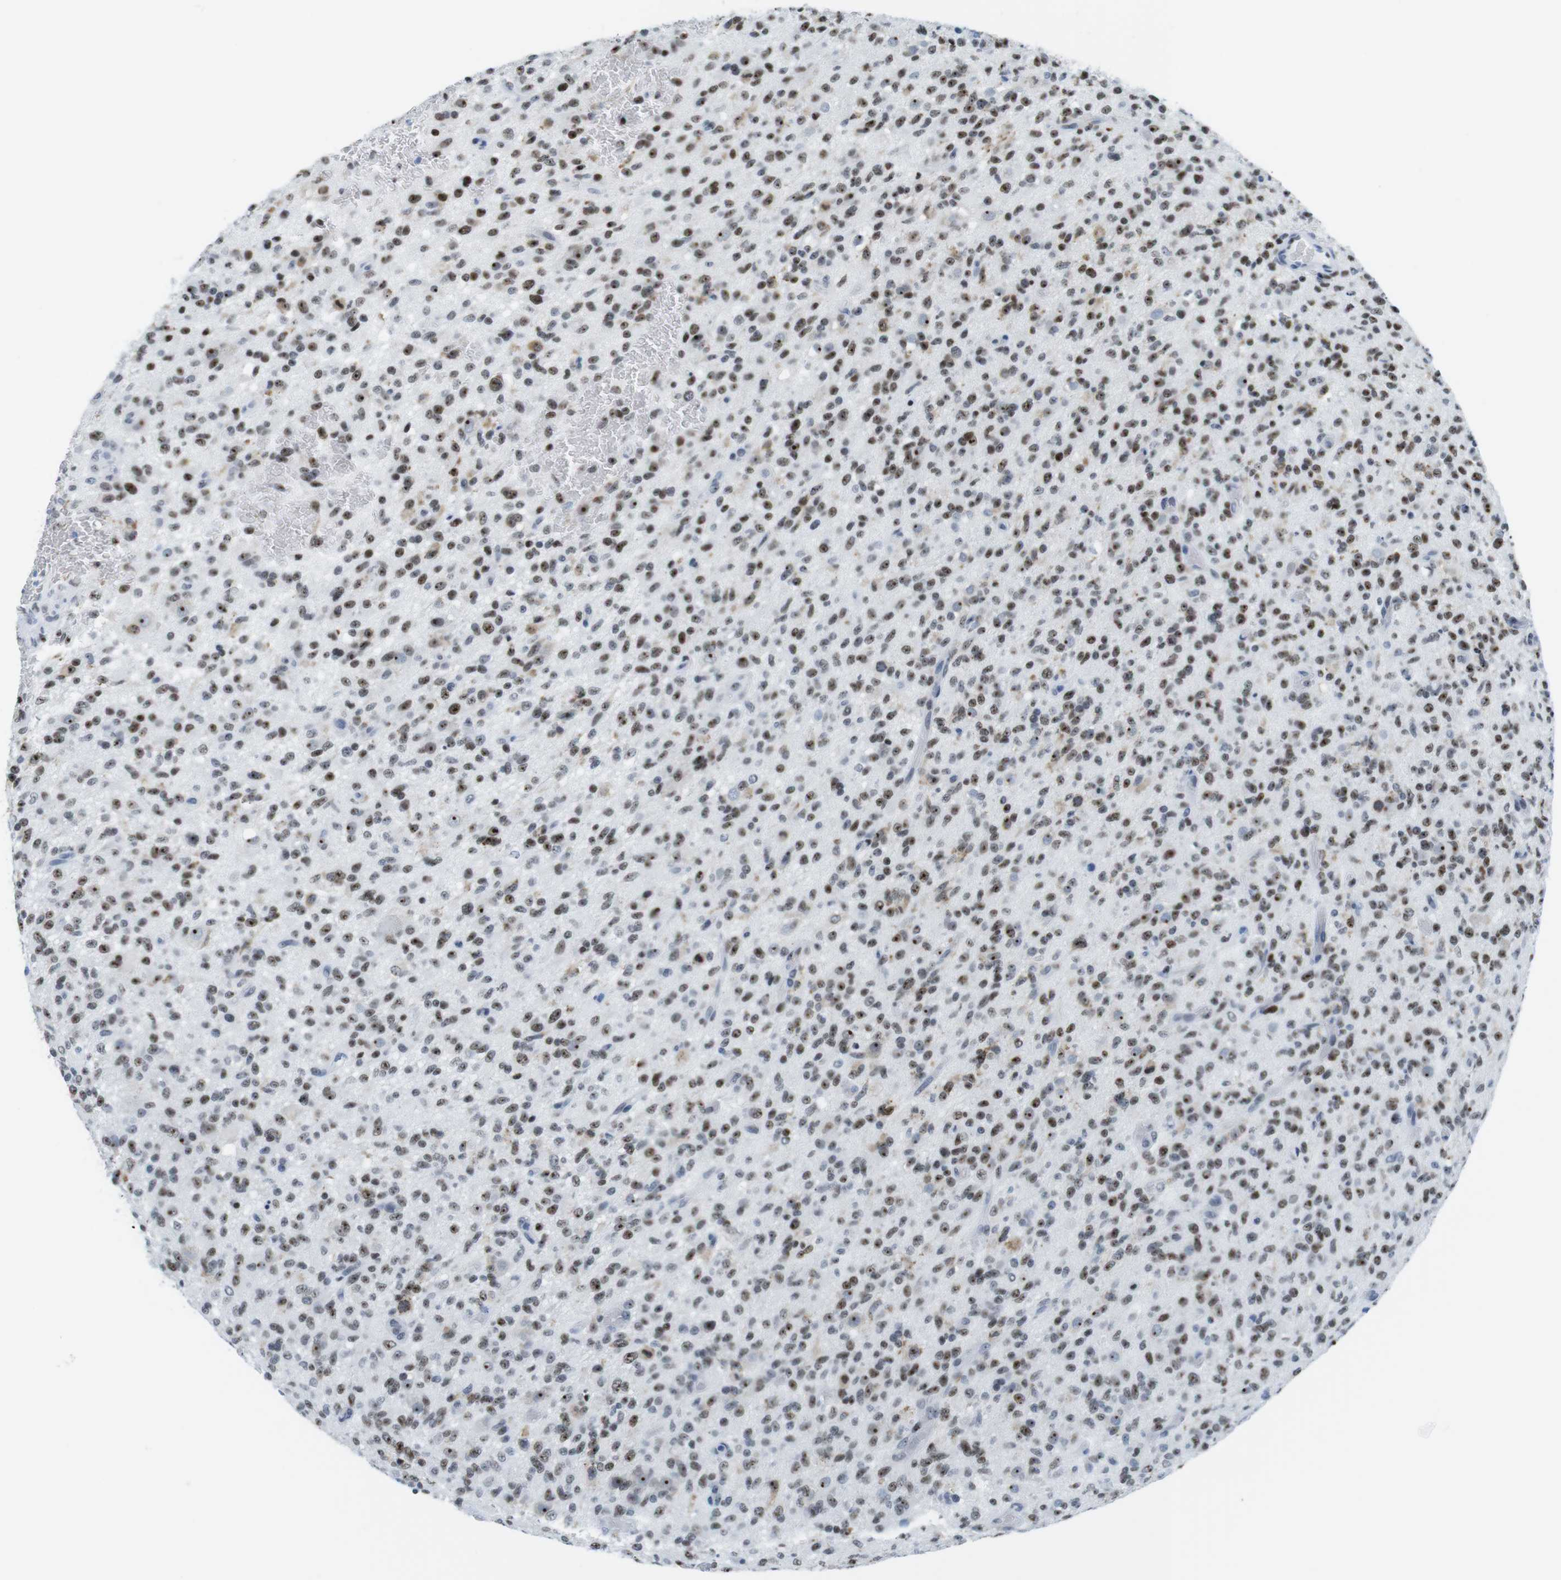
{"staining": {"intensity": "strong", "quantity": ">75%", "location": "nuclear"}, "tissue": "glioma", "cell_type": "Tumor cells", "image_type": "cancer", "snomed": [{"axis": "morphology", "description": "Glioma, malignant, High grade"}, {"axis": "topography", "description": "Brain"}], "caption": "Approximately >75% of tumor cells in malignant glioma (high-grade) show strong nuclear protein positivity as visualized by brown immunohistochemical staining.", "gene": "NIFK", "patient": {"sex": "male", "age": 71}}